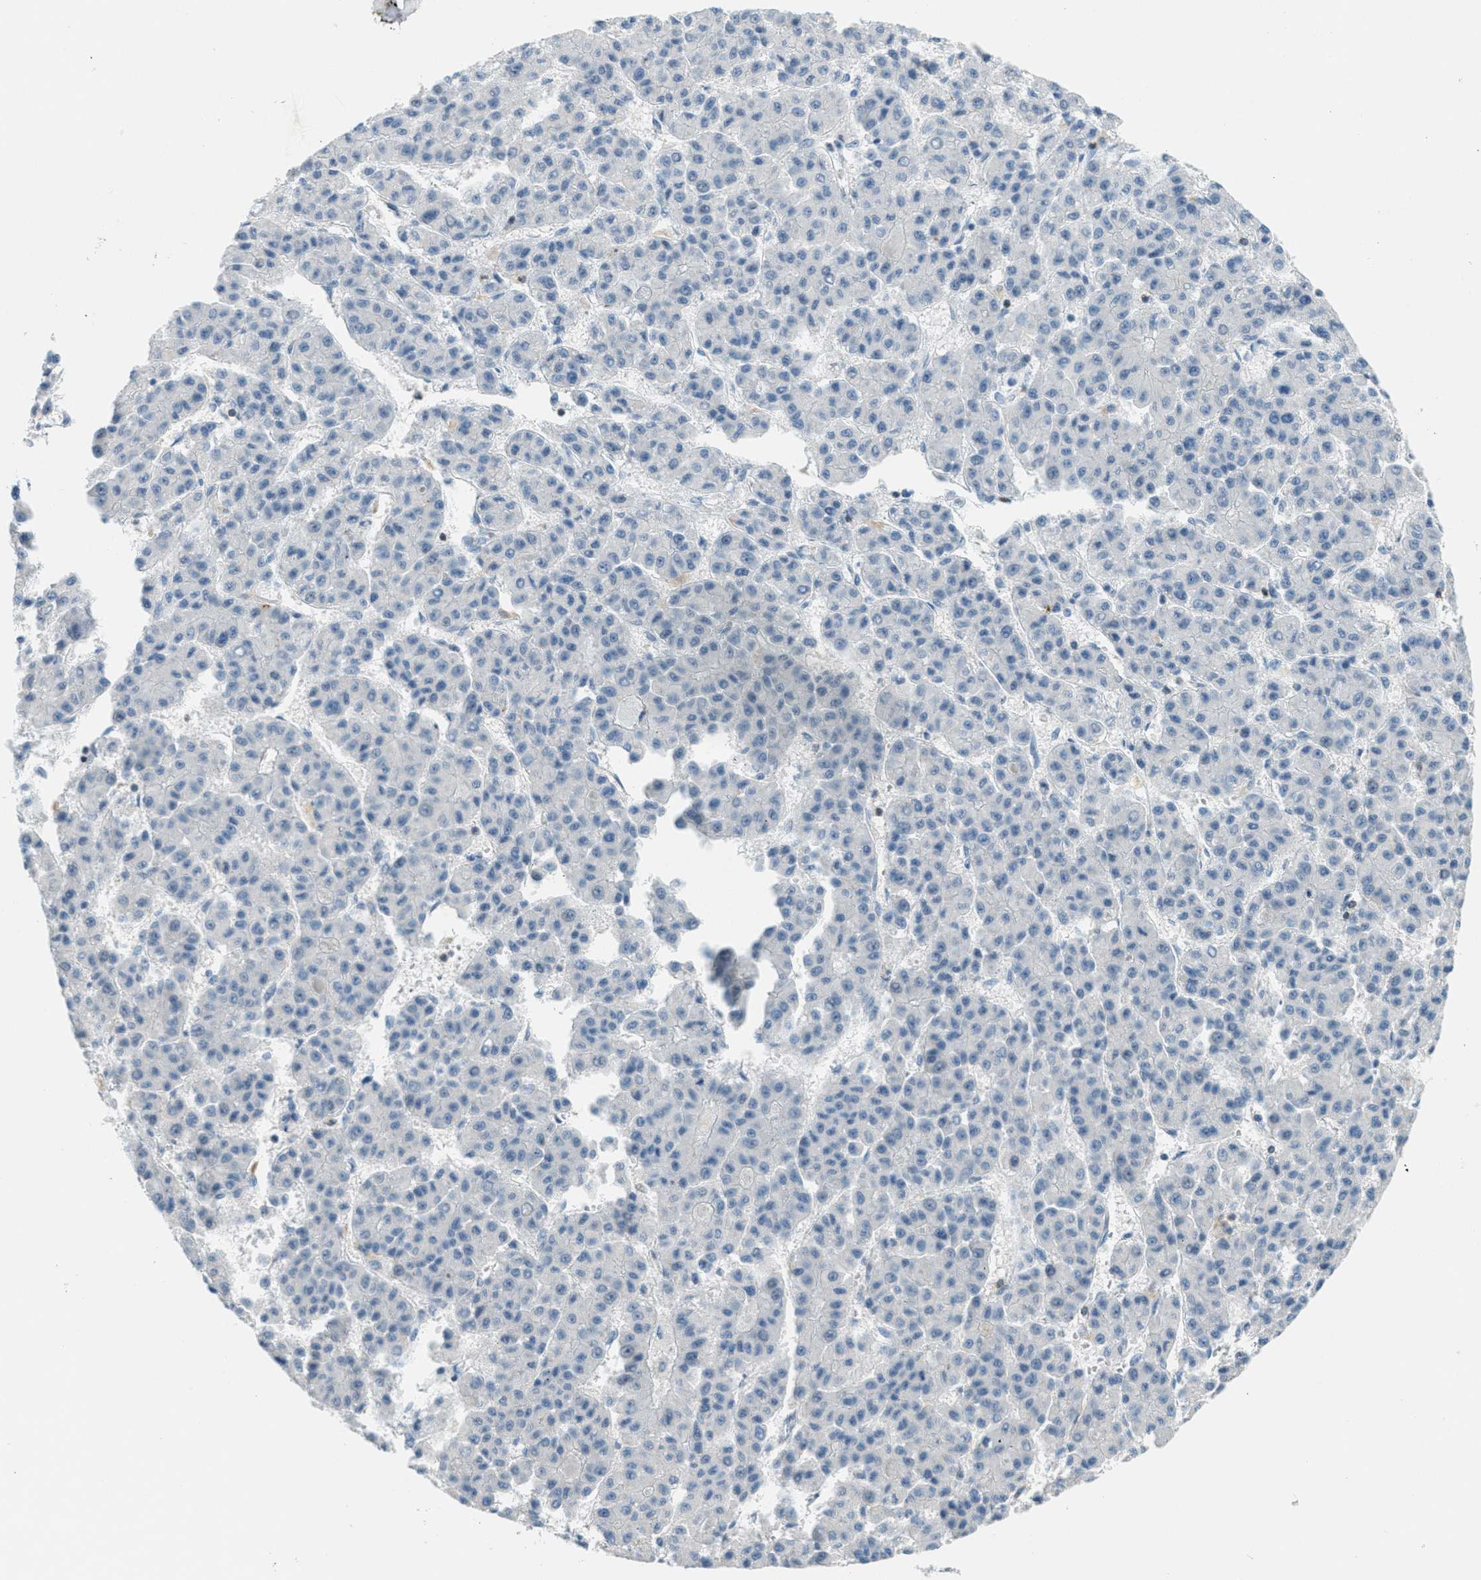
{"staining": {"intensity": "negative", "quantity": "none", "location": "none"}, "tissue": "liver cancer", "cell_type": "Tumor cells", "image_type": "cancer", "snomed": [{"axis": "morphology", "description": "Carcinoma, Hepatocellular, NOS"}, {"axis": "topography", "description": "Liver"}], "caption": "Tumor cells show no significant protein expression in liver hepatocellular carcinoma.", "gene": "FYN", "patient": {"sex": "male", "age": 70}}